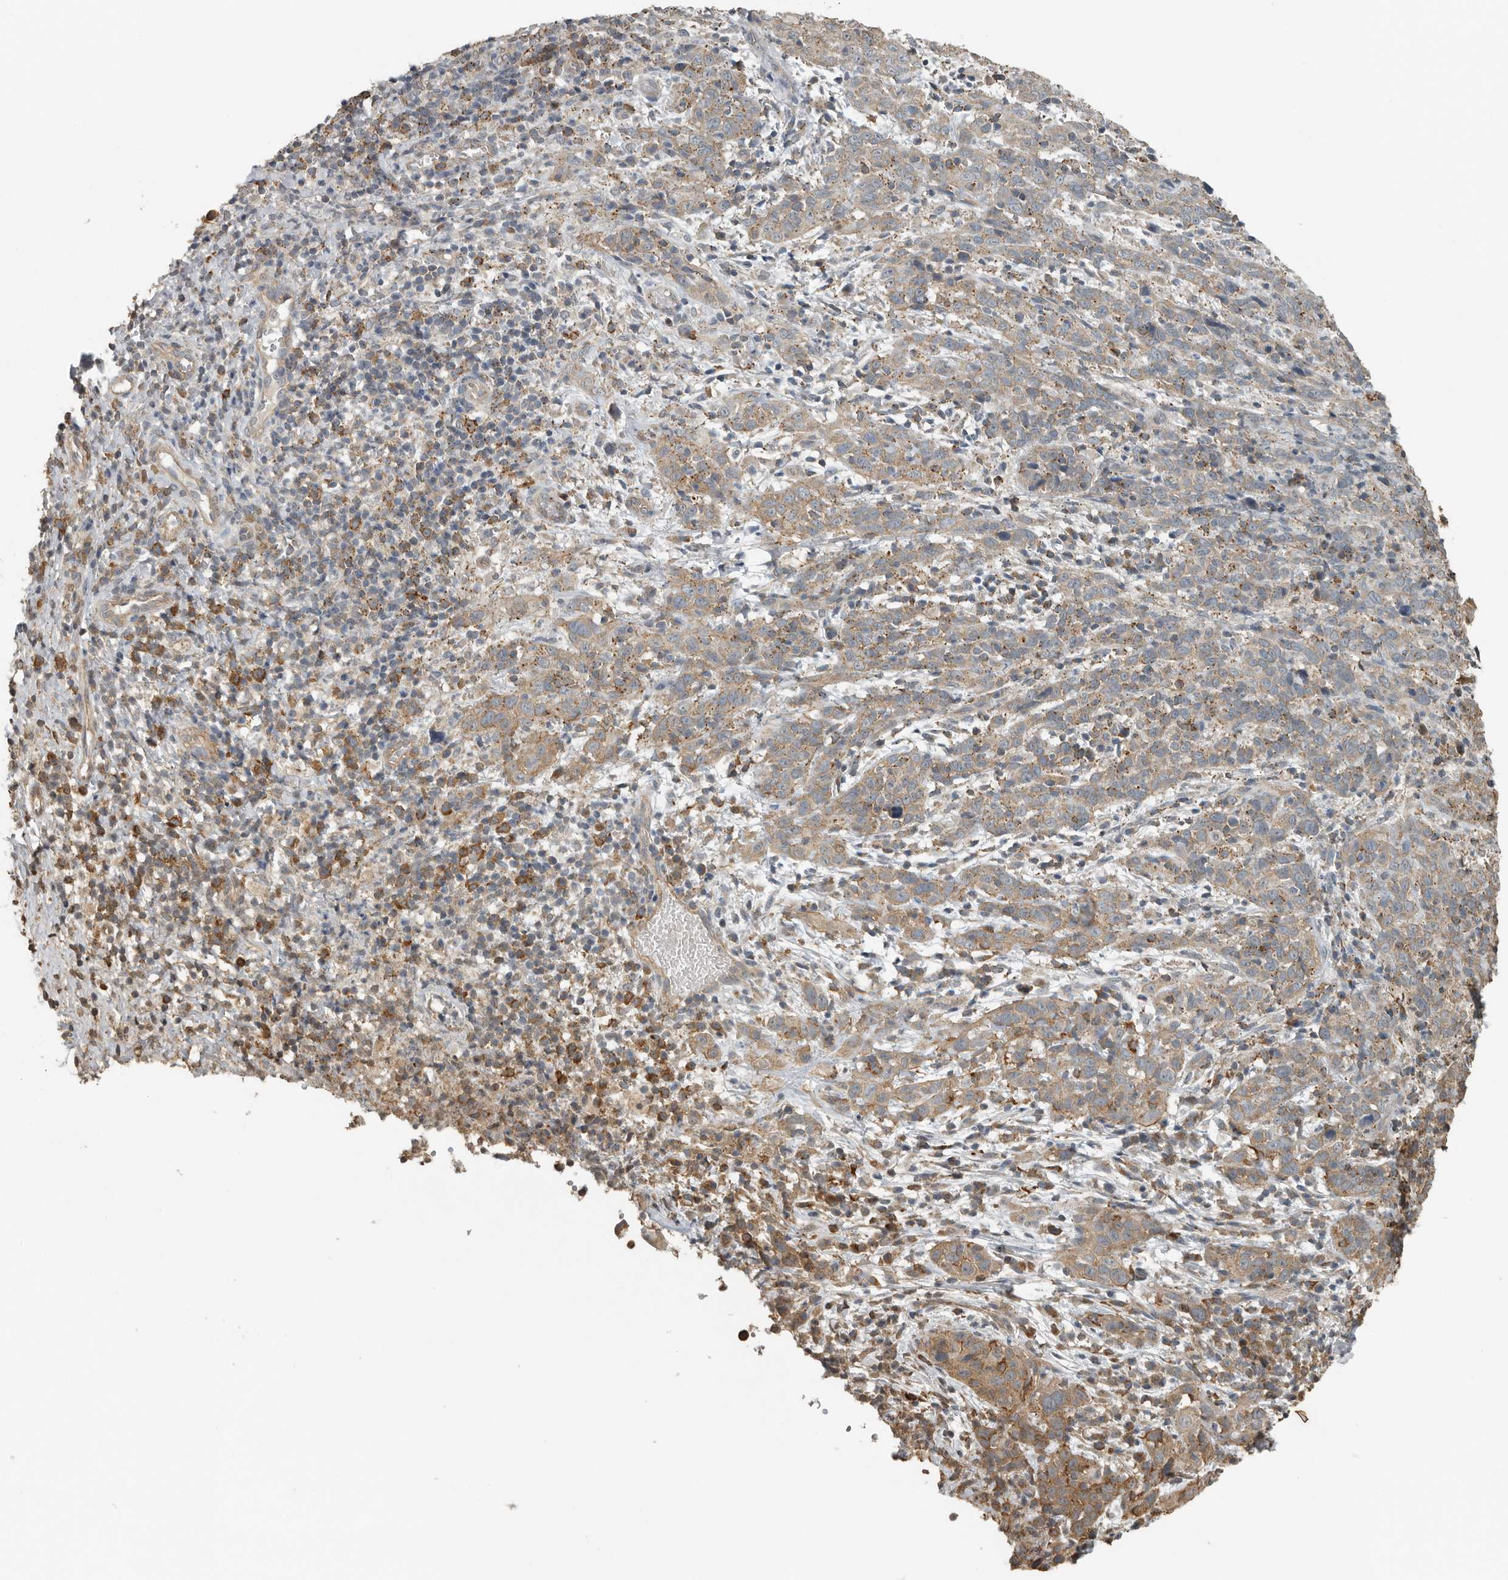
{"staining": {"intensity": "moderate", "quantity": ">75%", "location": "cytoplasmic/membranous"}, "tissue": "cervical cancer", "cell_type": "Tumor cells", "image_type": "cancer", "snomed": [{"axis": "morphology", "description": "Squamous cell carcinoma, NOS"}, {"axis": "topography", "description": "Cervix"}], "caption": "Immunohistochemistry (IHC) (DAB (3,3'-diaminobenzidine)) staining of cervical cancer (squamous cell carcinoma) shows moderate cytoplasmic/membranous protein staining in approximately >75% of tumor cells.", "gene": "AFAP1", "patient": {"sex": "female", "age": 46}}